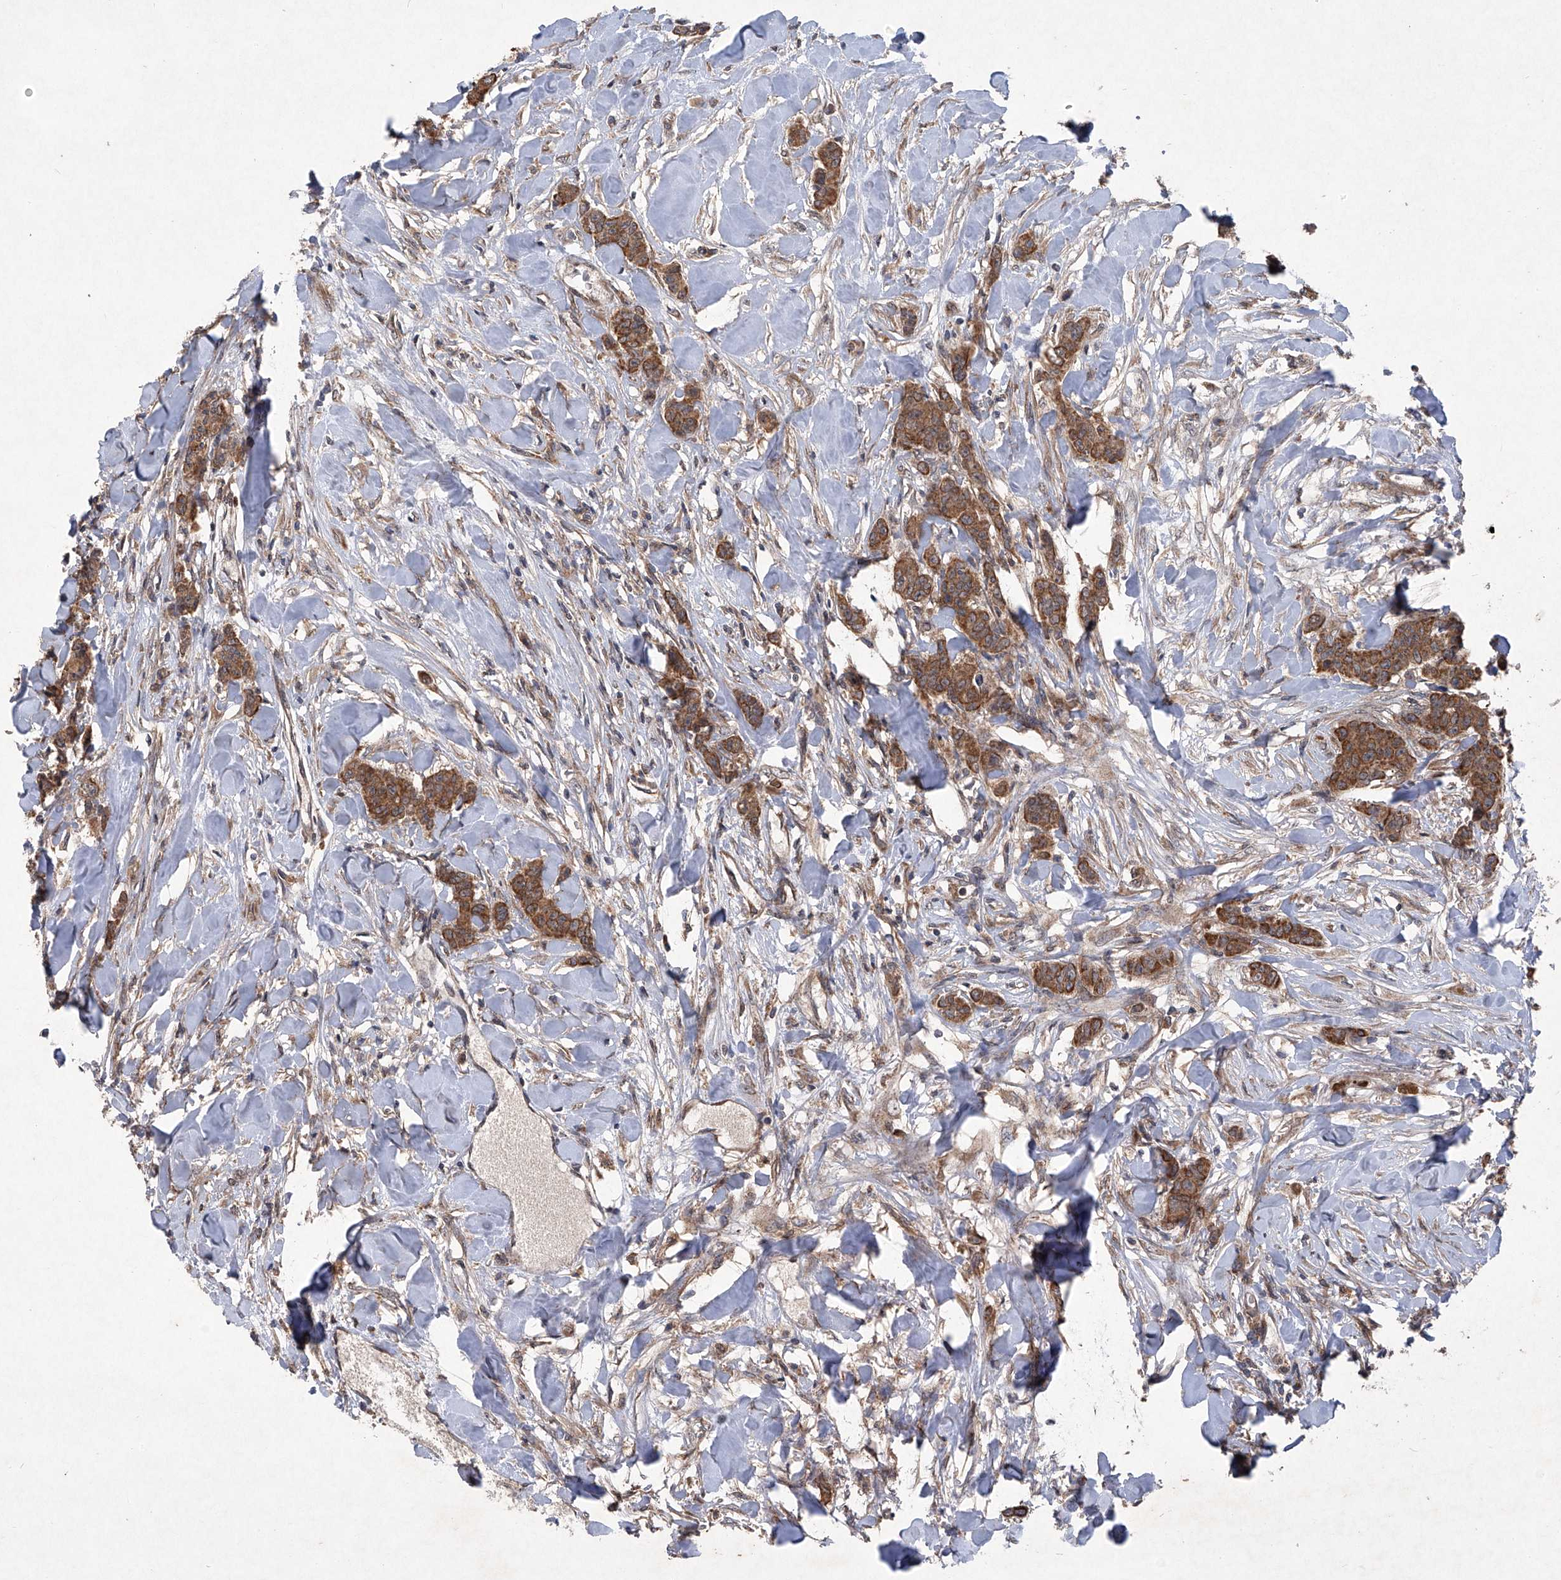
{"staining": {"intensity": "strong", "quantity": ">75%", "location": "cytoplasmic/membranous"}, "tissue": "breast cancer", "cell_type": "Tumor cells", "image_type": "cancer", "snomed": [{"axis": "morphology", "description": "Duct carcinoma"}, {"axis": "topography", "description": "Breast"}], "caption": "IHC histopathology image of breast cancer stained for a protein (brown), which shows high levels of strong cytoplasmic/membranous staining in approximately >75% of tumor cells.", "gene": "SUMF2", "patient": {"sex": "female", "age": 40}}